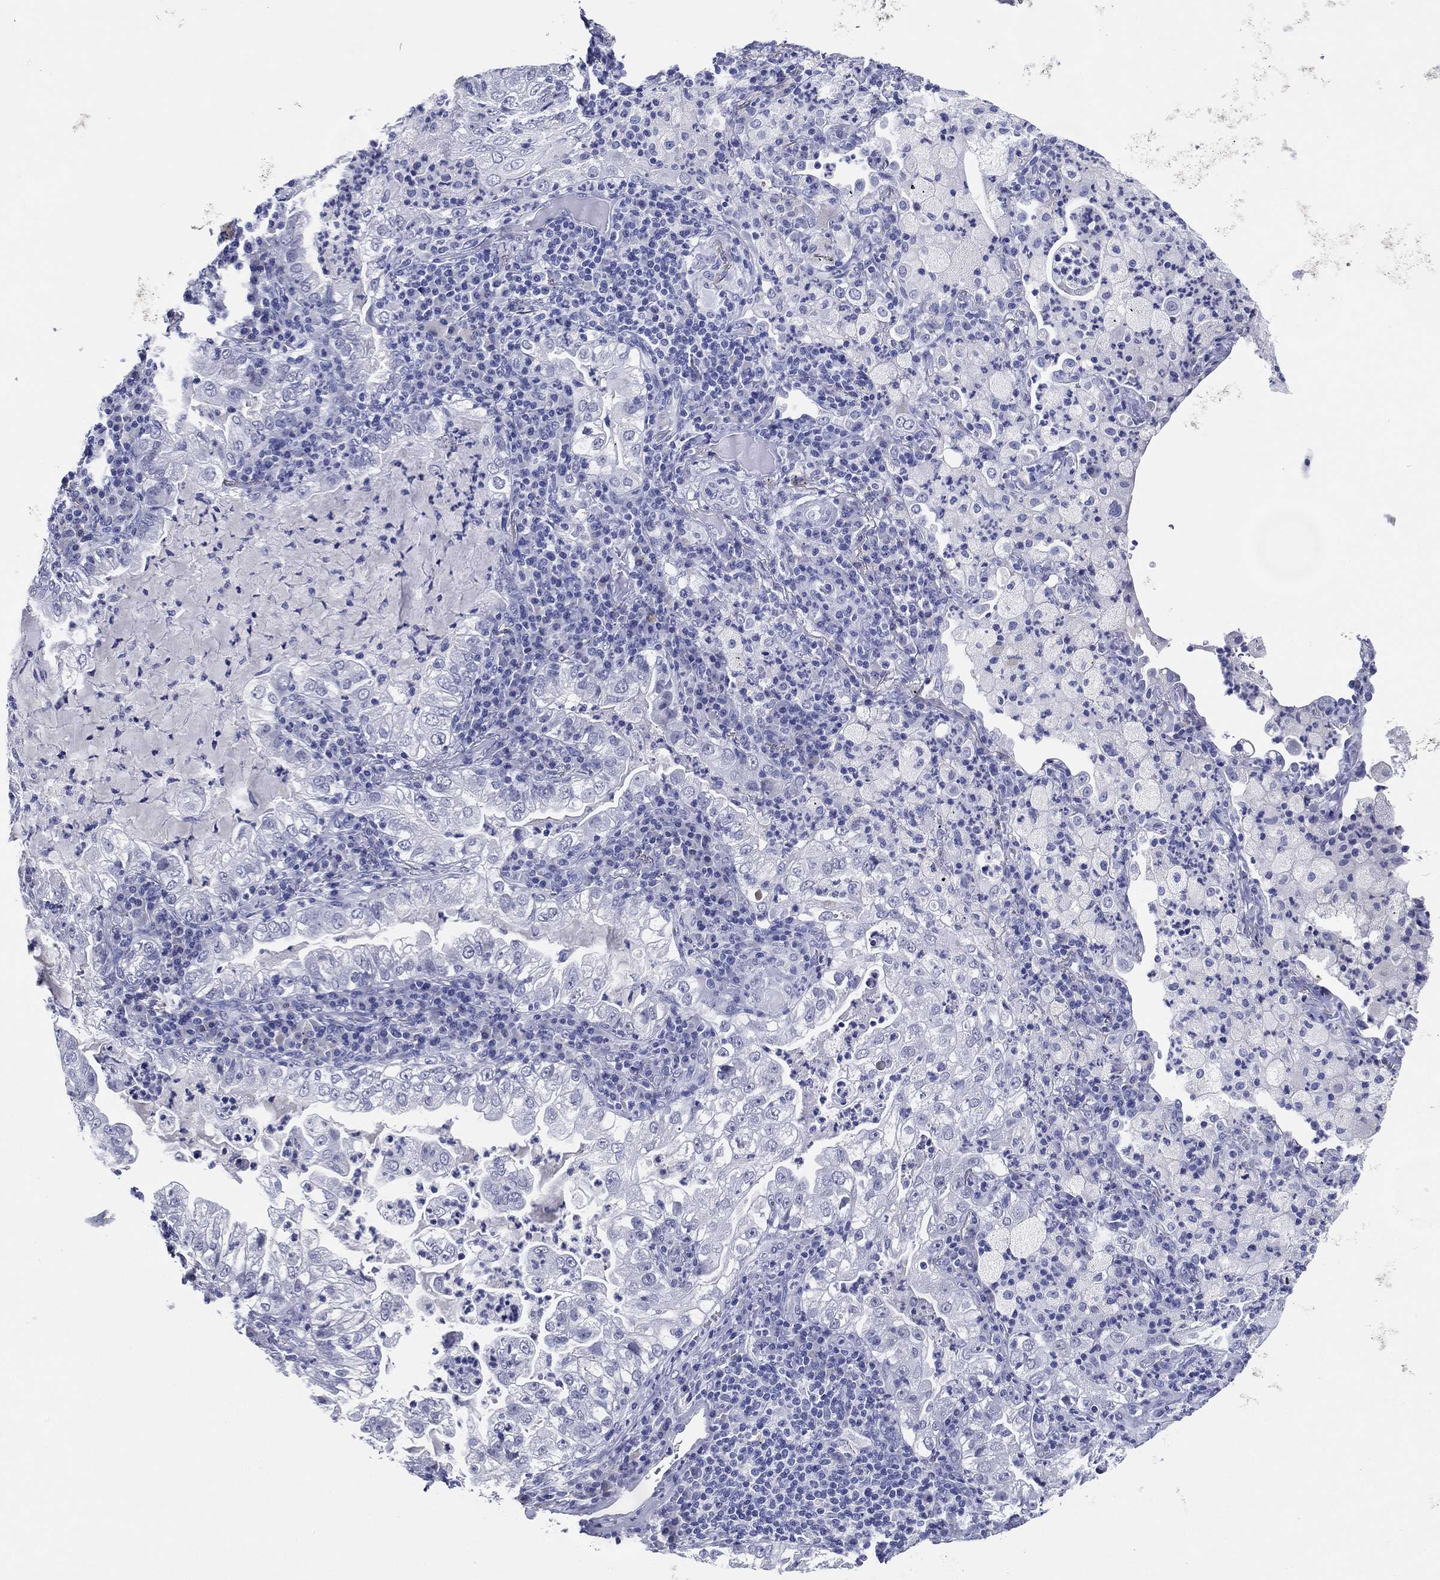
{"staining": {"intensity": "negative", "quantity": "none", "location": "none"}, "tissue": "lung cancer", "cell_type": "Tumor cells", "image_type": "cancer", "snomed": [{"axis": "morphology", "description": "Adenocarcinoma, NOS"}, {"axis": "topography", "description": "Lung"}], "caption": "Immunohistochemistry micrograph of adenocarcinoma (lung) stained for a protein (brown), which reveals no expression in tumor cells.", "gene": "TFAP2A", "patient": {"sex": "female", "age": 73}}